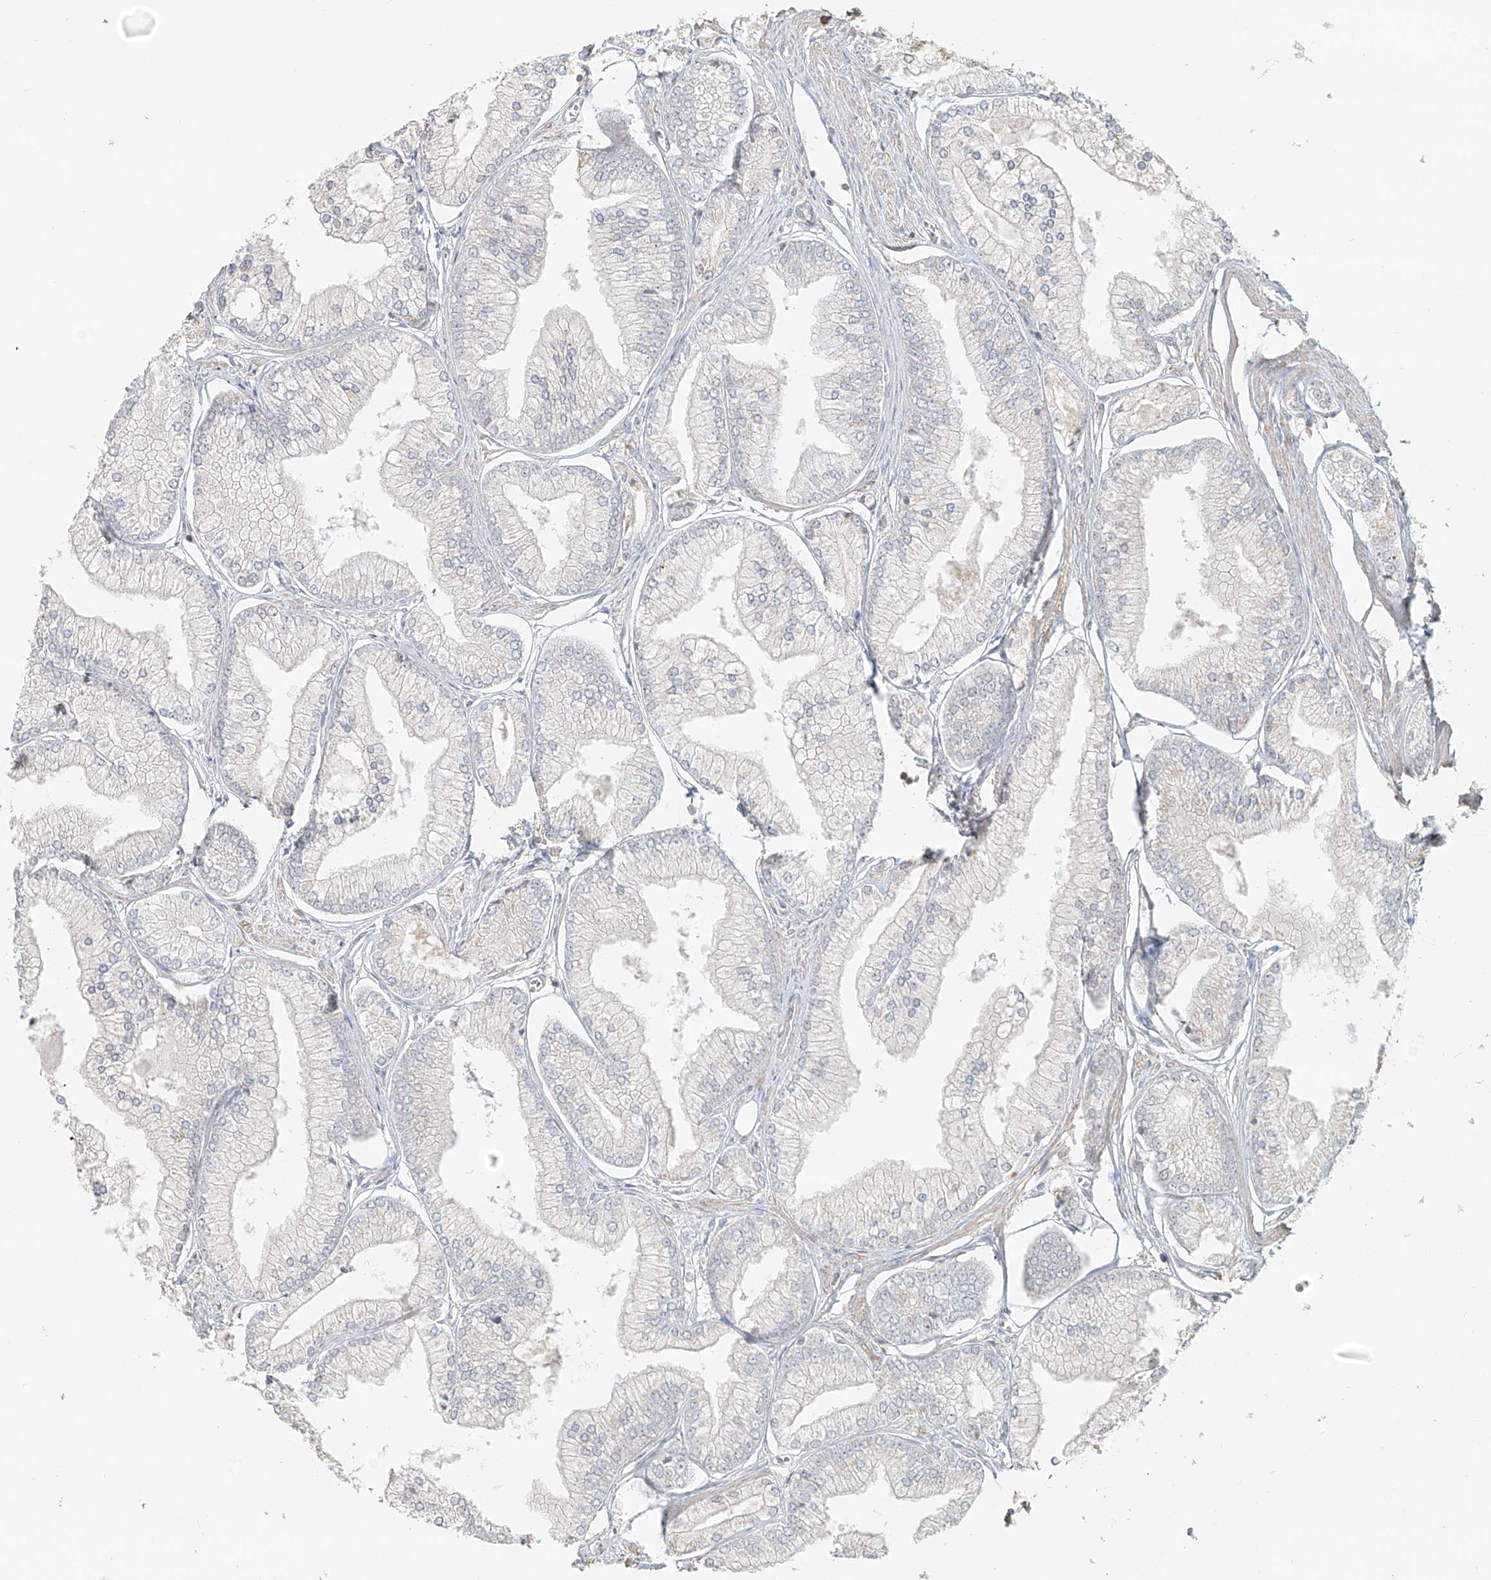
{"staining": {"intensity": "negative", "quantity": "none", "location": "none"}, "tissue": "prostate cancer", "cell_type": "Tumor cells", "image_type": "cancer", "snomed": [{"axis": "morphology", "description": "Adenocarcinoma, Low grade"}, {"axis": "topography", "description": "Prostate"}], "caption": "IHC photomicrograph of prostate cancer (adenocarcinoma (low-grade)) stained for a protein (brown), which demonstrates no staining in tumor cells. (DAB immunohistochemistry, high magnification).", "gene": "NPHS1", "patient": {"sex": "male", "age": 52}}